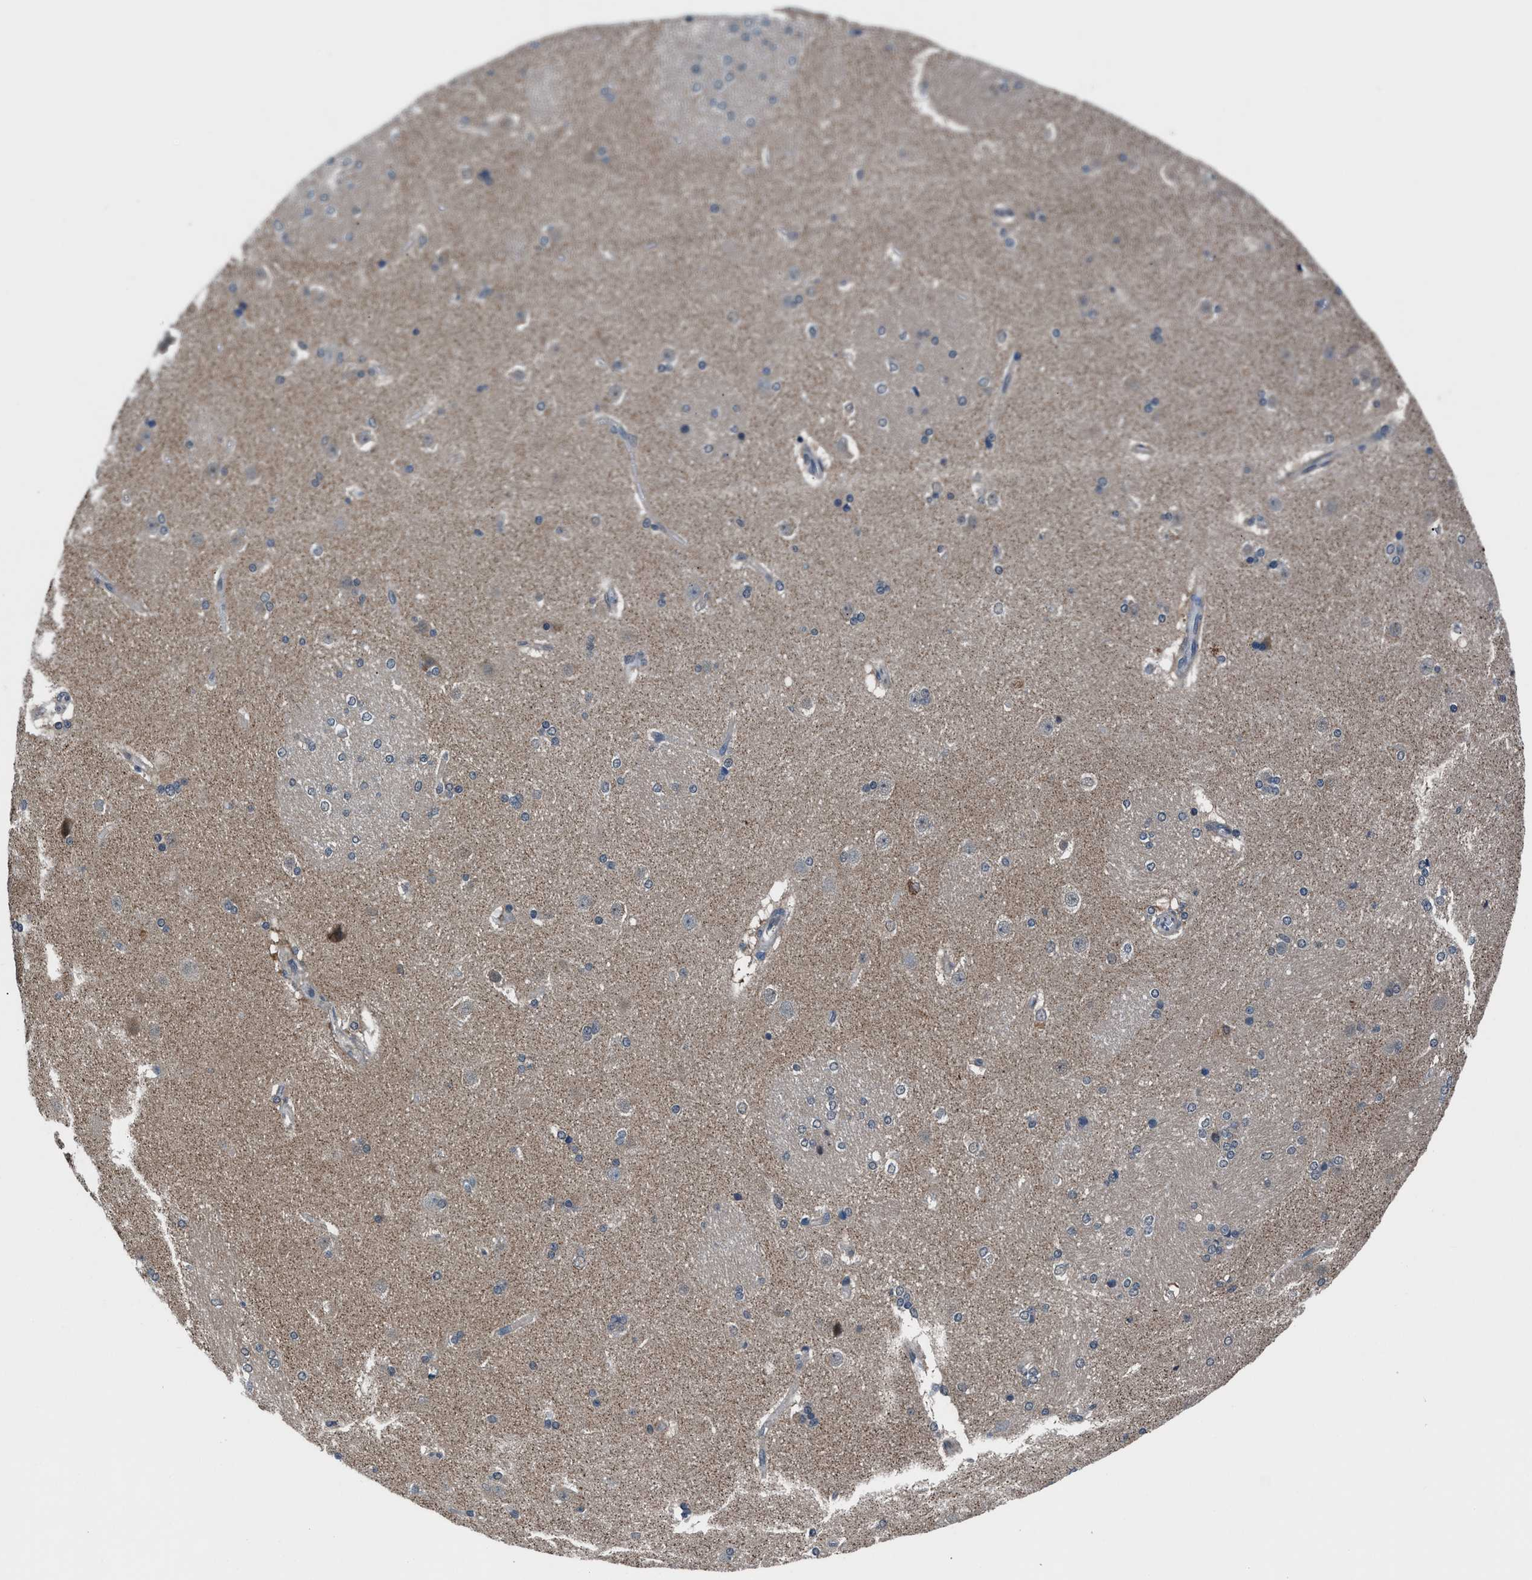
{"staining": {"intensity": "weak", "quantity": "<25%", "location": "cytoplasmic/membranous"}, "tissue": "caudate", "cell_type": "Glial cells", "image_type": "normal", "snomed": [{"axis": "morphology", "description": "Normal tissue, NOS"}, {"axis": "topography", "description": "Lateral ventricle wall"}], "caption": "Glial cells show no significant expression in normal caudate. (DAB immunohistochemistry (IHC), high magnification).", "gene": "PRPSAP2", "patient": {"sex": "female", "age": 19}}